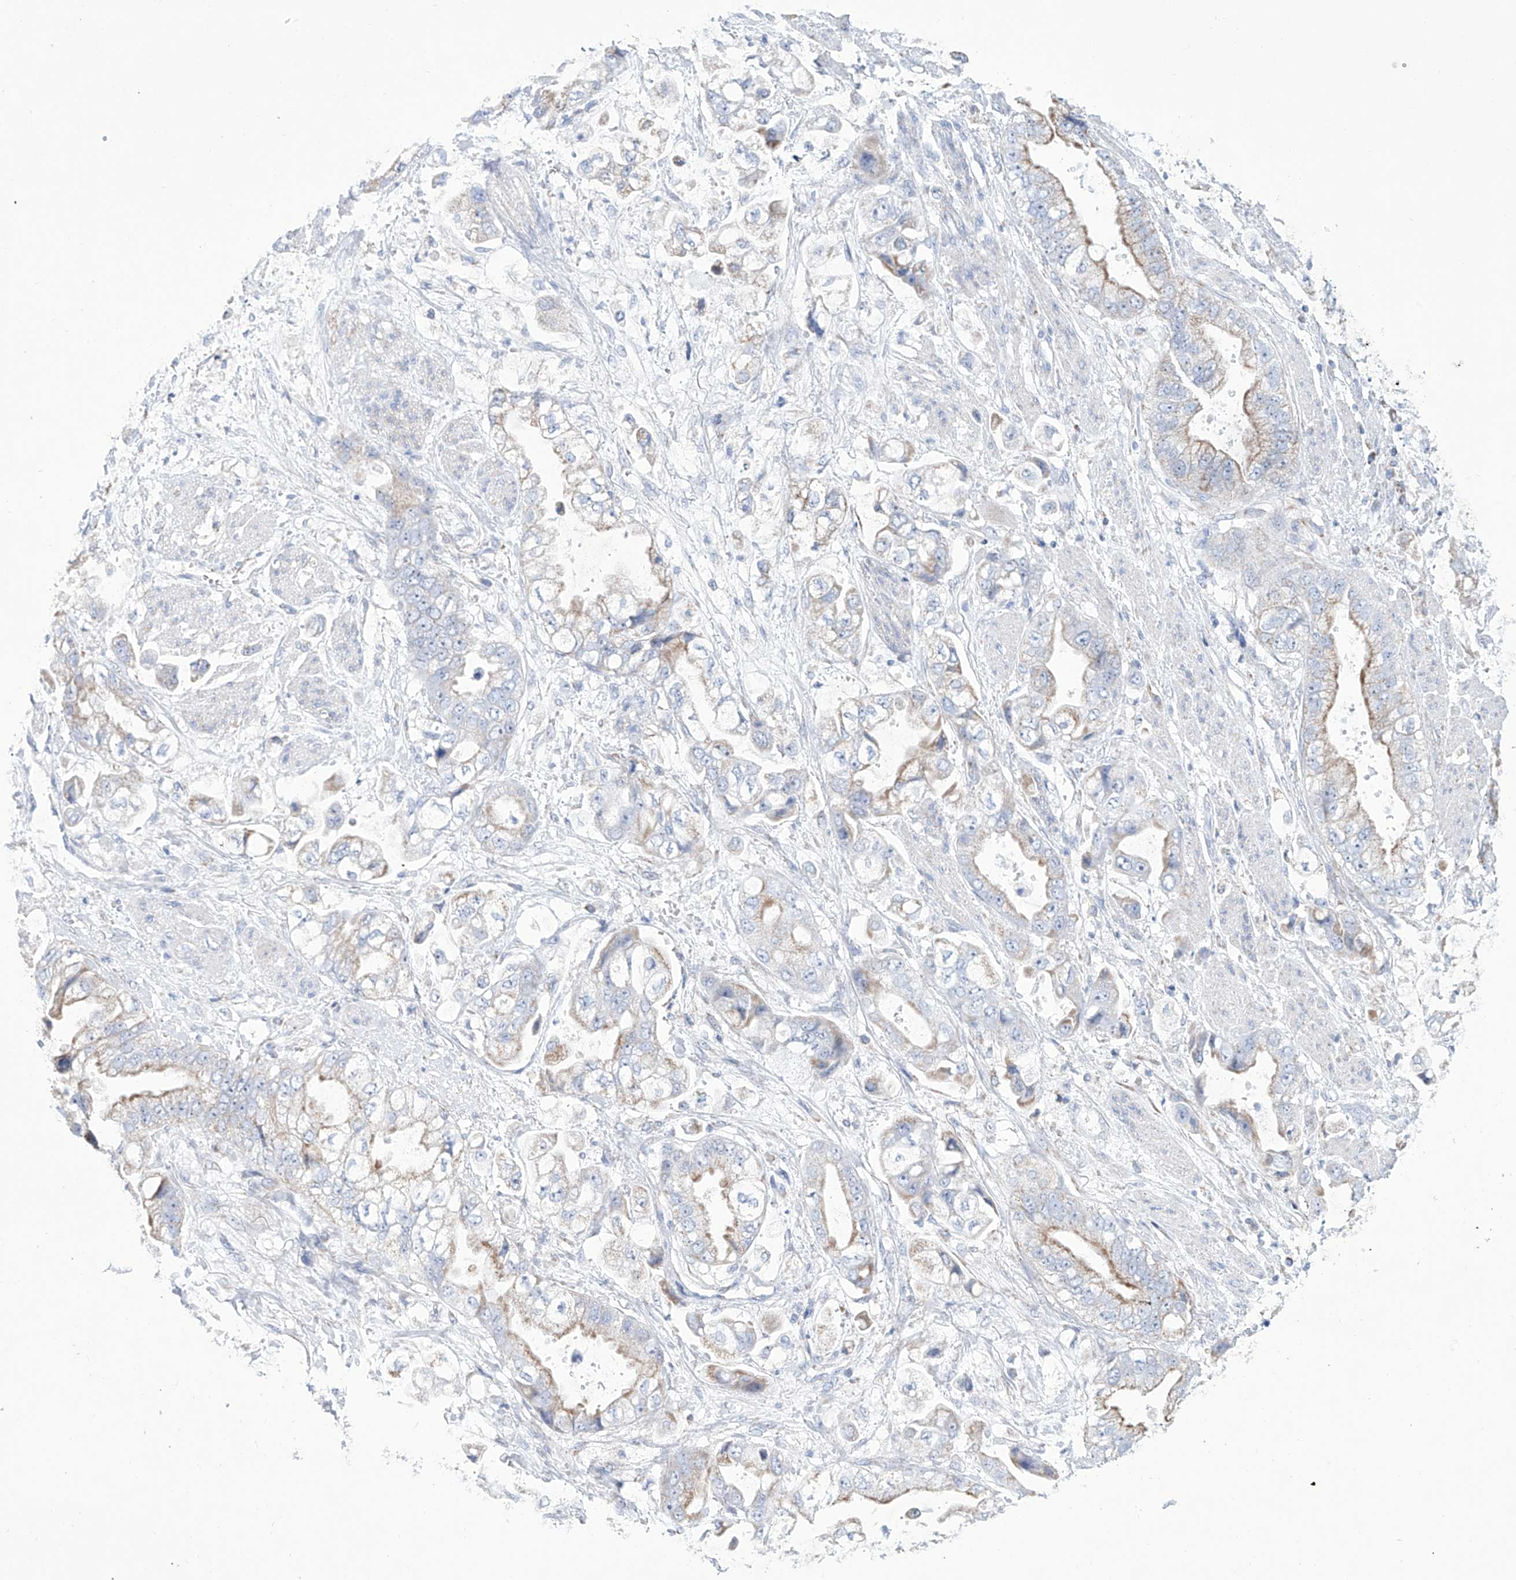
{"staining": {"intensity": "weak", "quantity": "25%-75%", "location": "cytoplasmic/membranous"}, "tissue": "stomach cancer", "cell_type": "Tumor cells", "image_type": "cancer", "snomed": [{"axis": "morphology", "description": "Adenocarcinoma, NOS"}, {"axis": "topography", "description": "Stomach"}], "caption": "Protein expression by IHC reveals weak cytoplasmic/membranous staining in about 25%-75% of tumor cells in stomach cancer (adenocarcinoma). (Brightfield microscopy of DAB IHC at high magnification).", "gene": "ALDH6A1", "patient": {"sex": "male", "age": 62}}